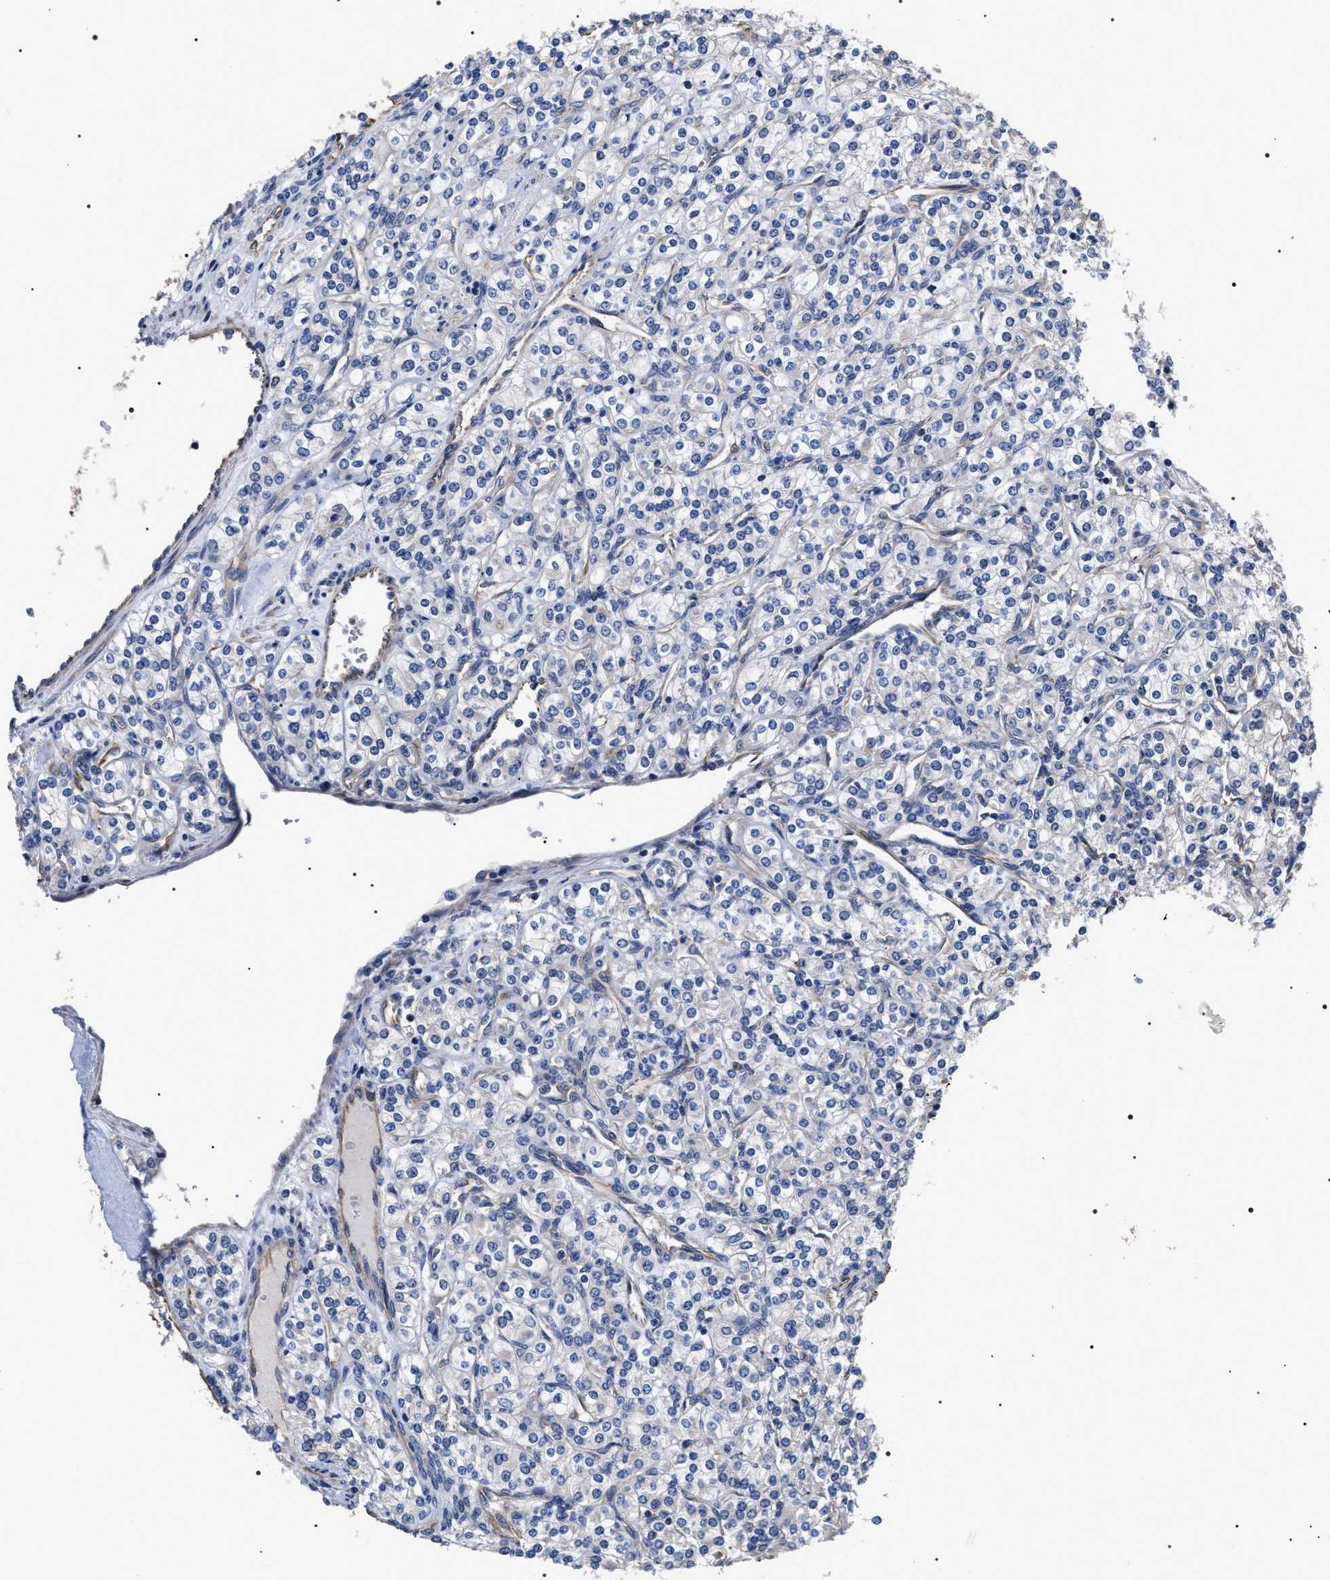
{"staining": {"intensity": "negative", "quantity": "none", "location": "none"}, "tissue": "renal cancer", "cell_type": "Tumor cells", "image_type": "cancer", "snomed": [{"axis": "morphology", "description": "Adenocarcinoma, NOS"}, {"axis": "topography", "description": "Kidney"}], "caption": "An immunohistochemistry photomicrograph of renal cancer (adenocarcinoma) is shown. There is no staining in tumor cells of renal cancer (adenocarcinoma).", "gene": "TSPAN33", "patient": {"sex": "male", "age": 77}}